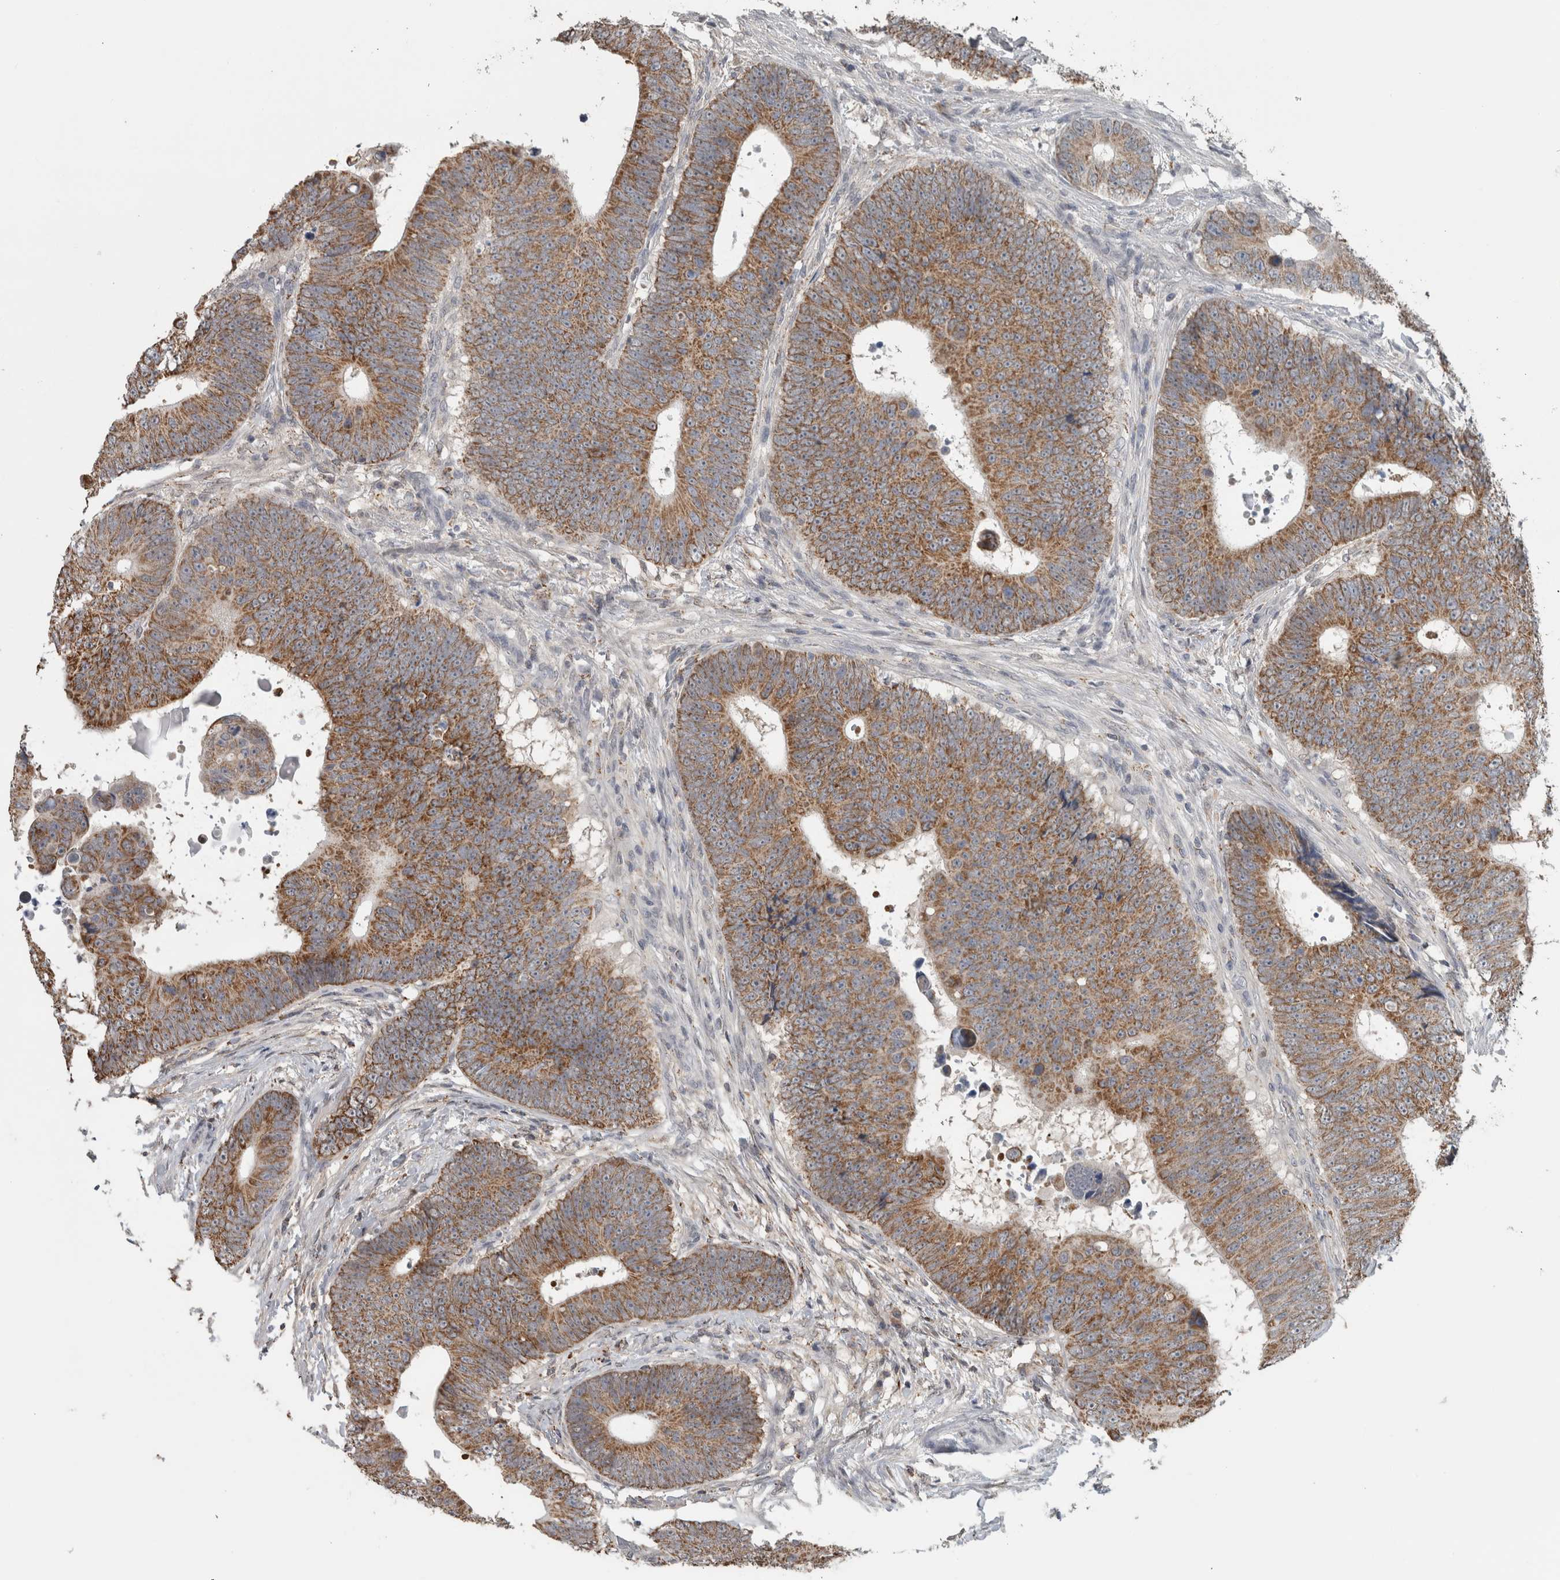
{"staining": {"intensity": "moderate", "quantity": ">75%", "location": "cytoplasmic/membranous"}, "tissue": "colorectal cancer", "cell_type": "Tumor cells", "image_type": "cancer", "snomed": [{"axis": "morphology", "description": "Adenocarcinoma, NOS"}, {"axis": "topography", "description": "Colon"}], "caption": "IHC (DAB) staining of colorectal cancer (adenocarcinoma) reveals moderate cytoplasmic/membranous protein staining in approximately >75% of tumor cells. Nuclei are stained in blue.", "gene": "ACSF2", "patient": {"sex": "male", "age": 56}}